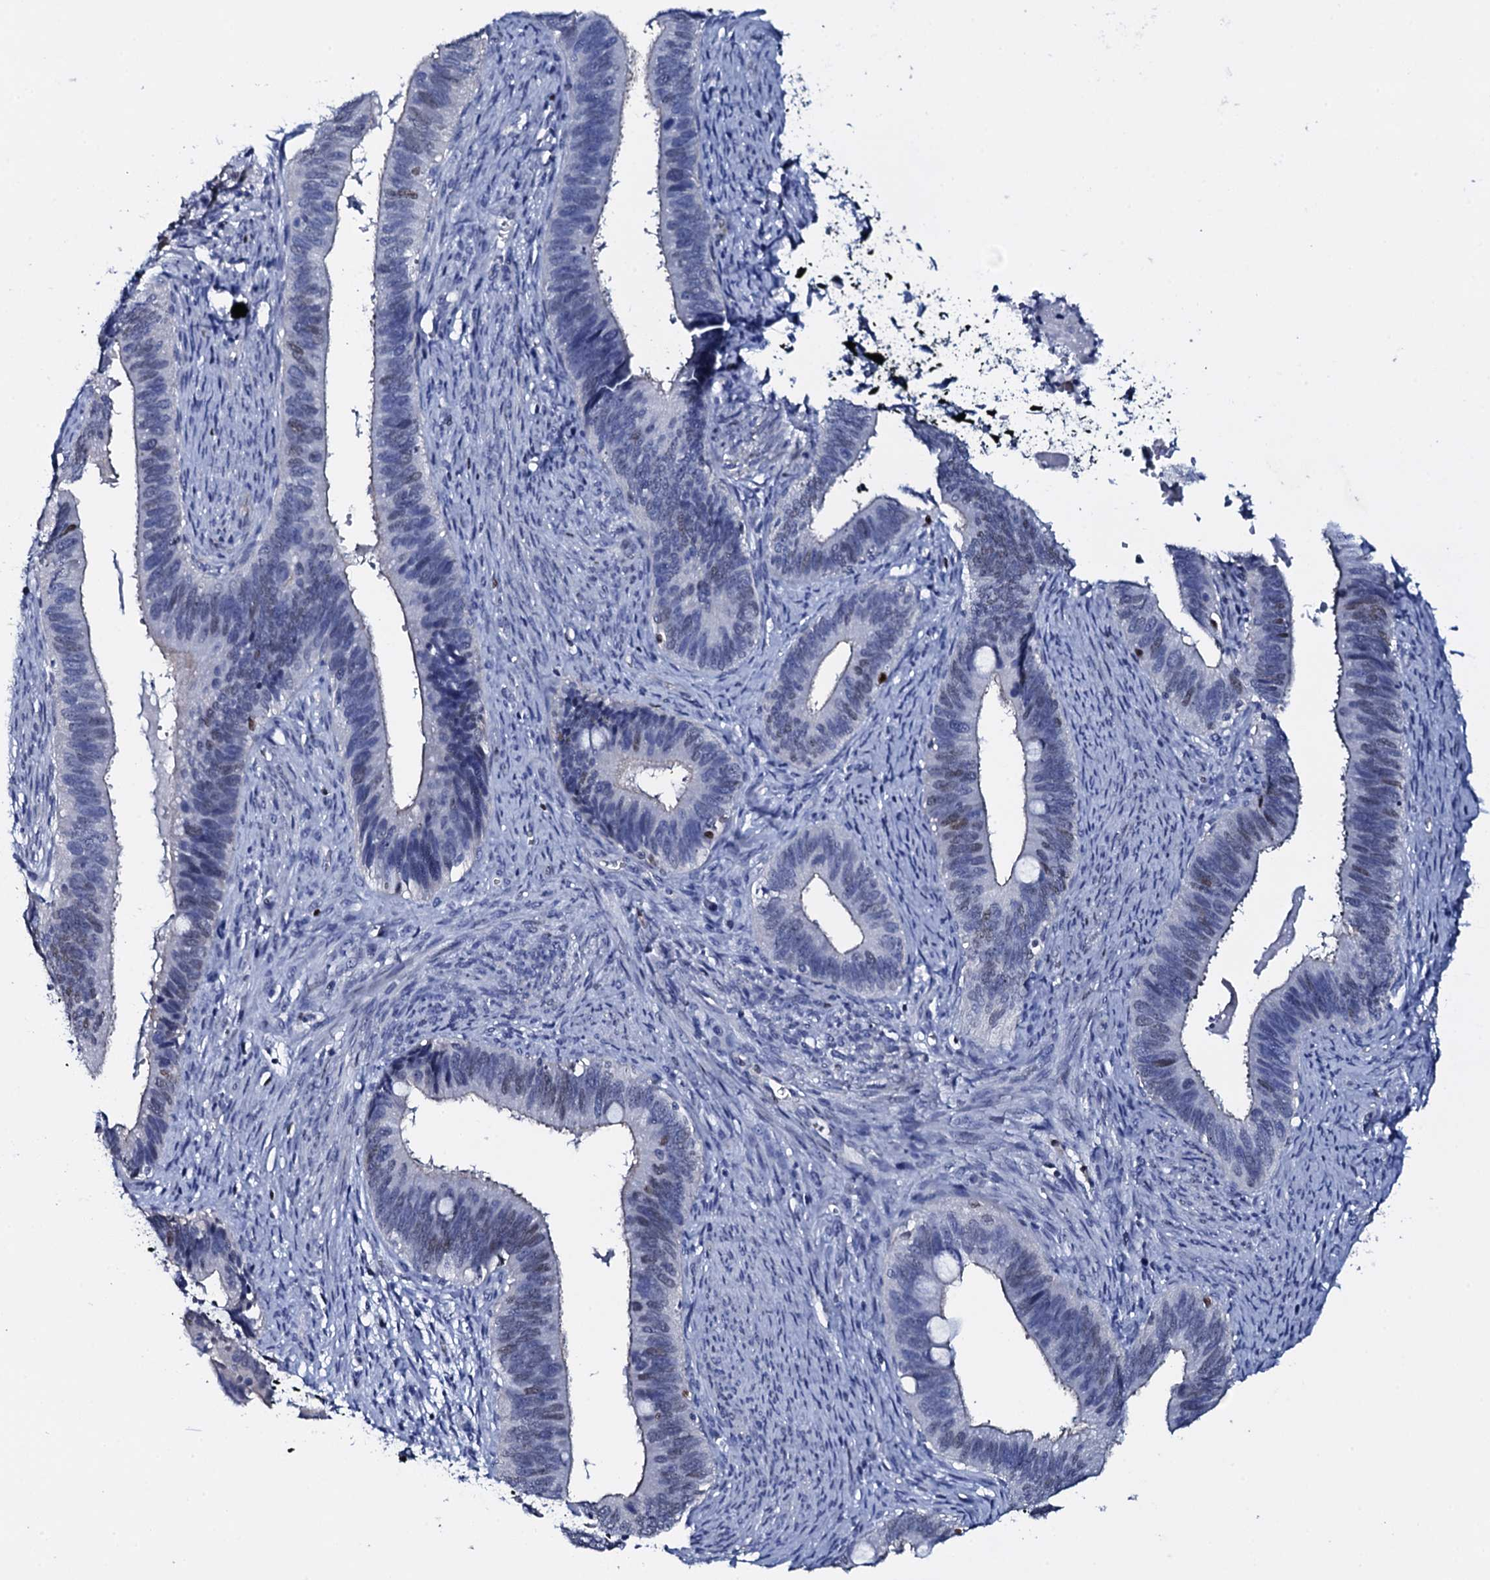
{"staining": {"intensity": "weak", "quantity": "<25%", "location": "nuclear"}, "tissue": "cervical cancer", "cell_type": "Tumor cells", "image_type": "cancer", "snomed": [{"axis": "morphology", "description": "Adenocarcinoma, NOS"}, {"axis": "topography", "description": "Cervix"}], "caption": "Tumor cells are negative for protein expression in human adenocarcinoma (cervical).", "gene": "NPM2", "patient": {"sex": "female", "age": 42}}